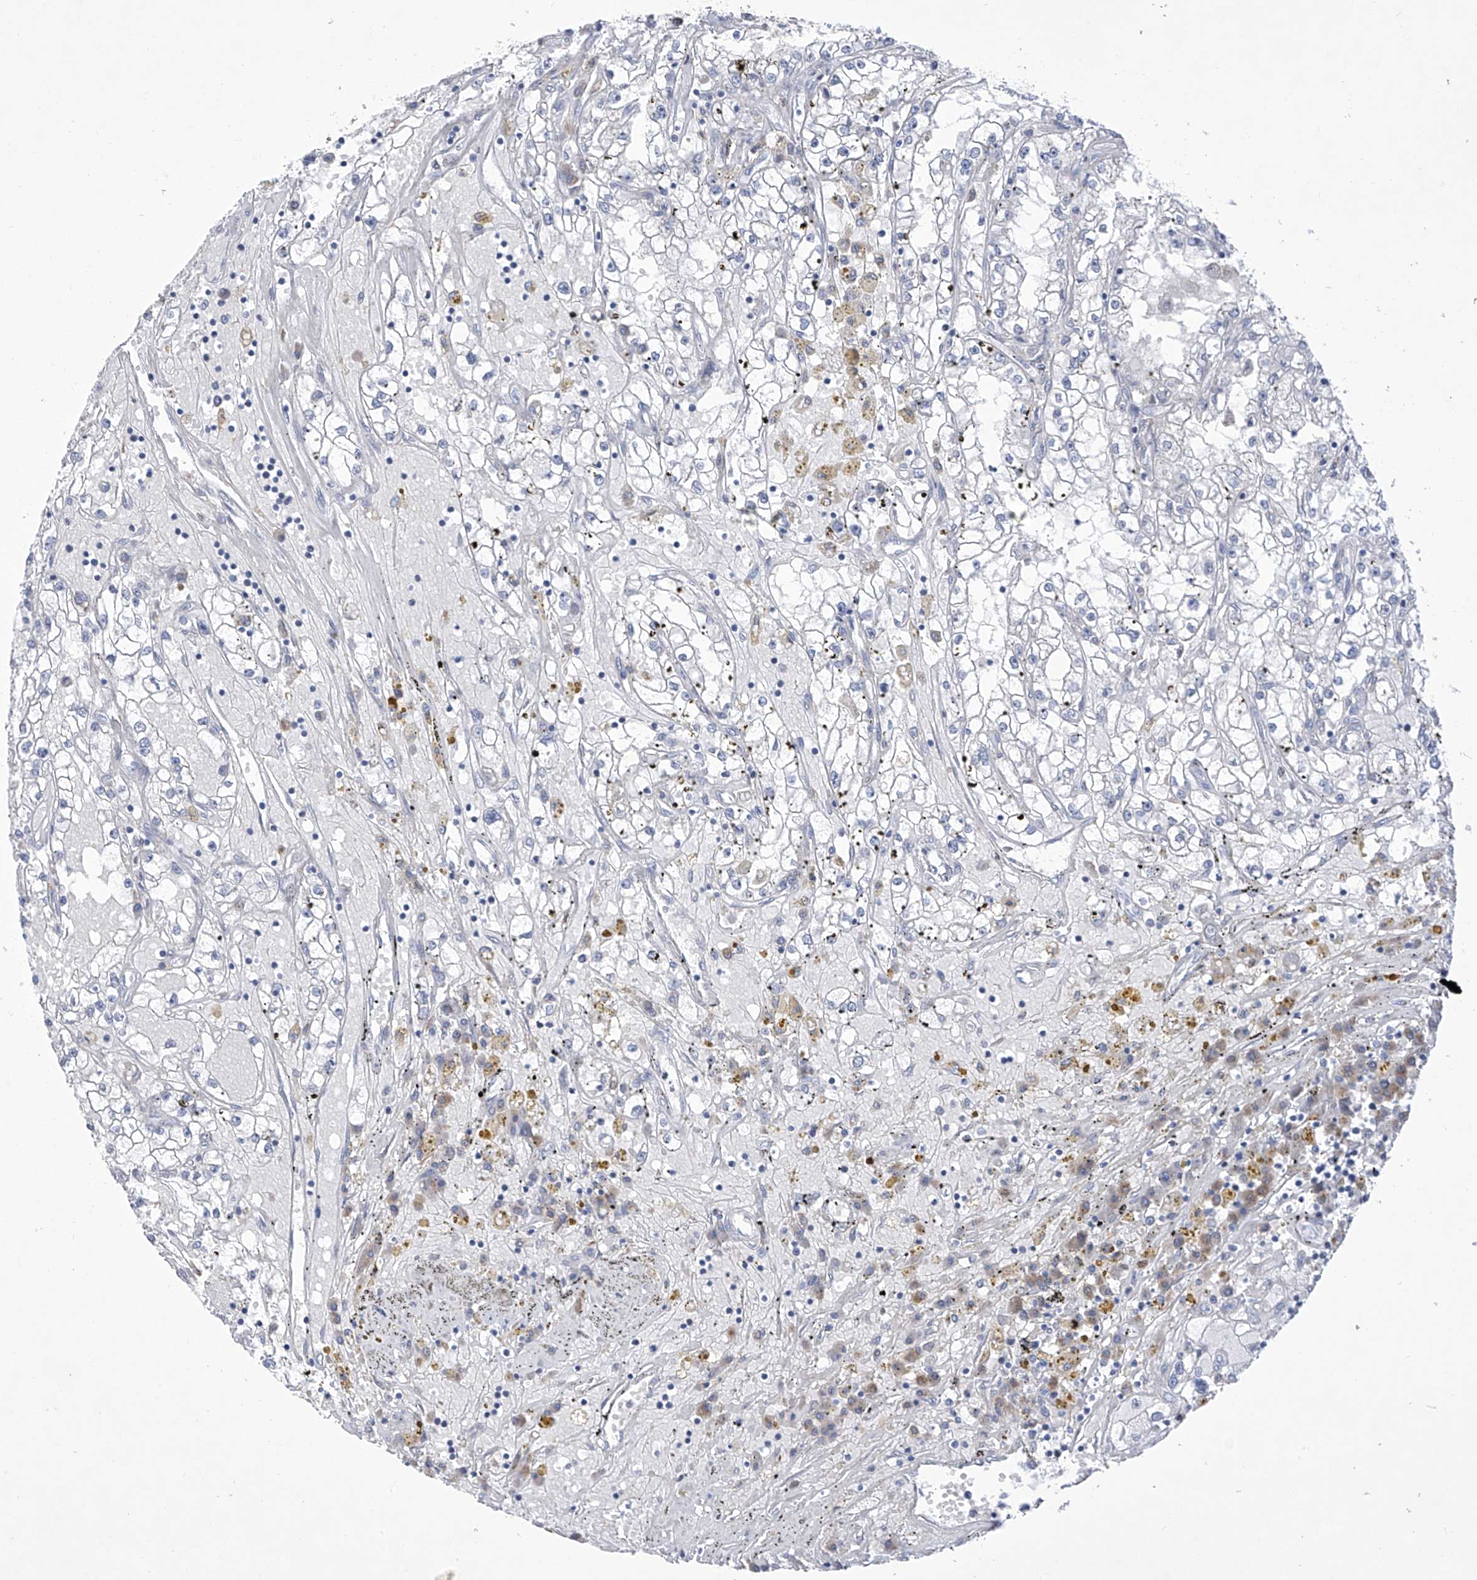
{"staining": {"intensity": "negative", "quantity": "none", "location": "none"}, "tissue": "renal cancer", "cell_type": "Tumor cells", "image_type": "cancer", "snomed": [{"axis": "morphology", "description": "Adenocarcinoma, NOS"}, {"axis": "topography", "description": "Kidney"}], "caption": "This is a photomicrograph of immunohistochemistry (IHC) staining of renal adenocarcinoma, which shows no positivity in tumor cells.", "gene": "SLCO4A1", "patient": {"sex": "male", "age": 56}}